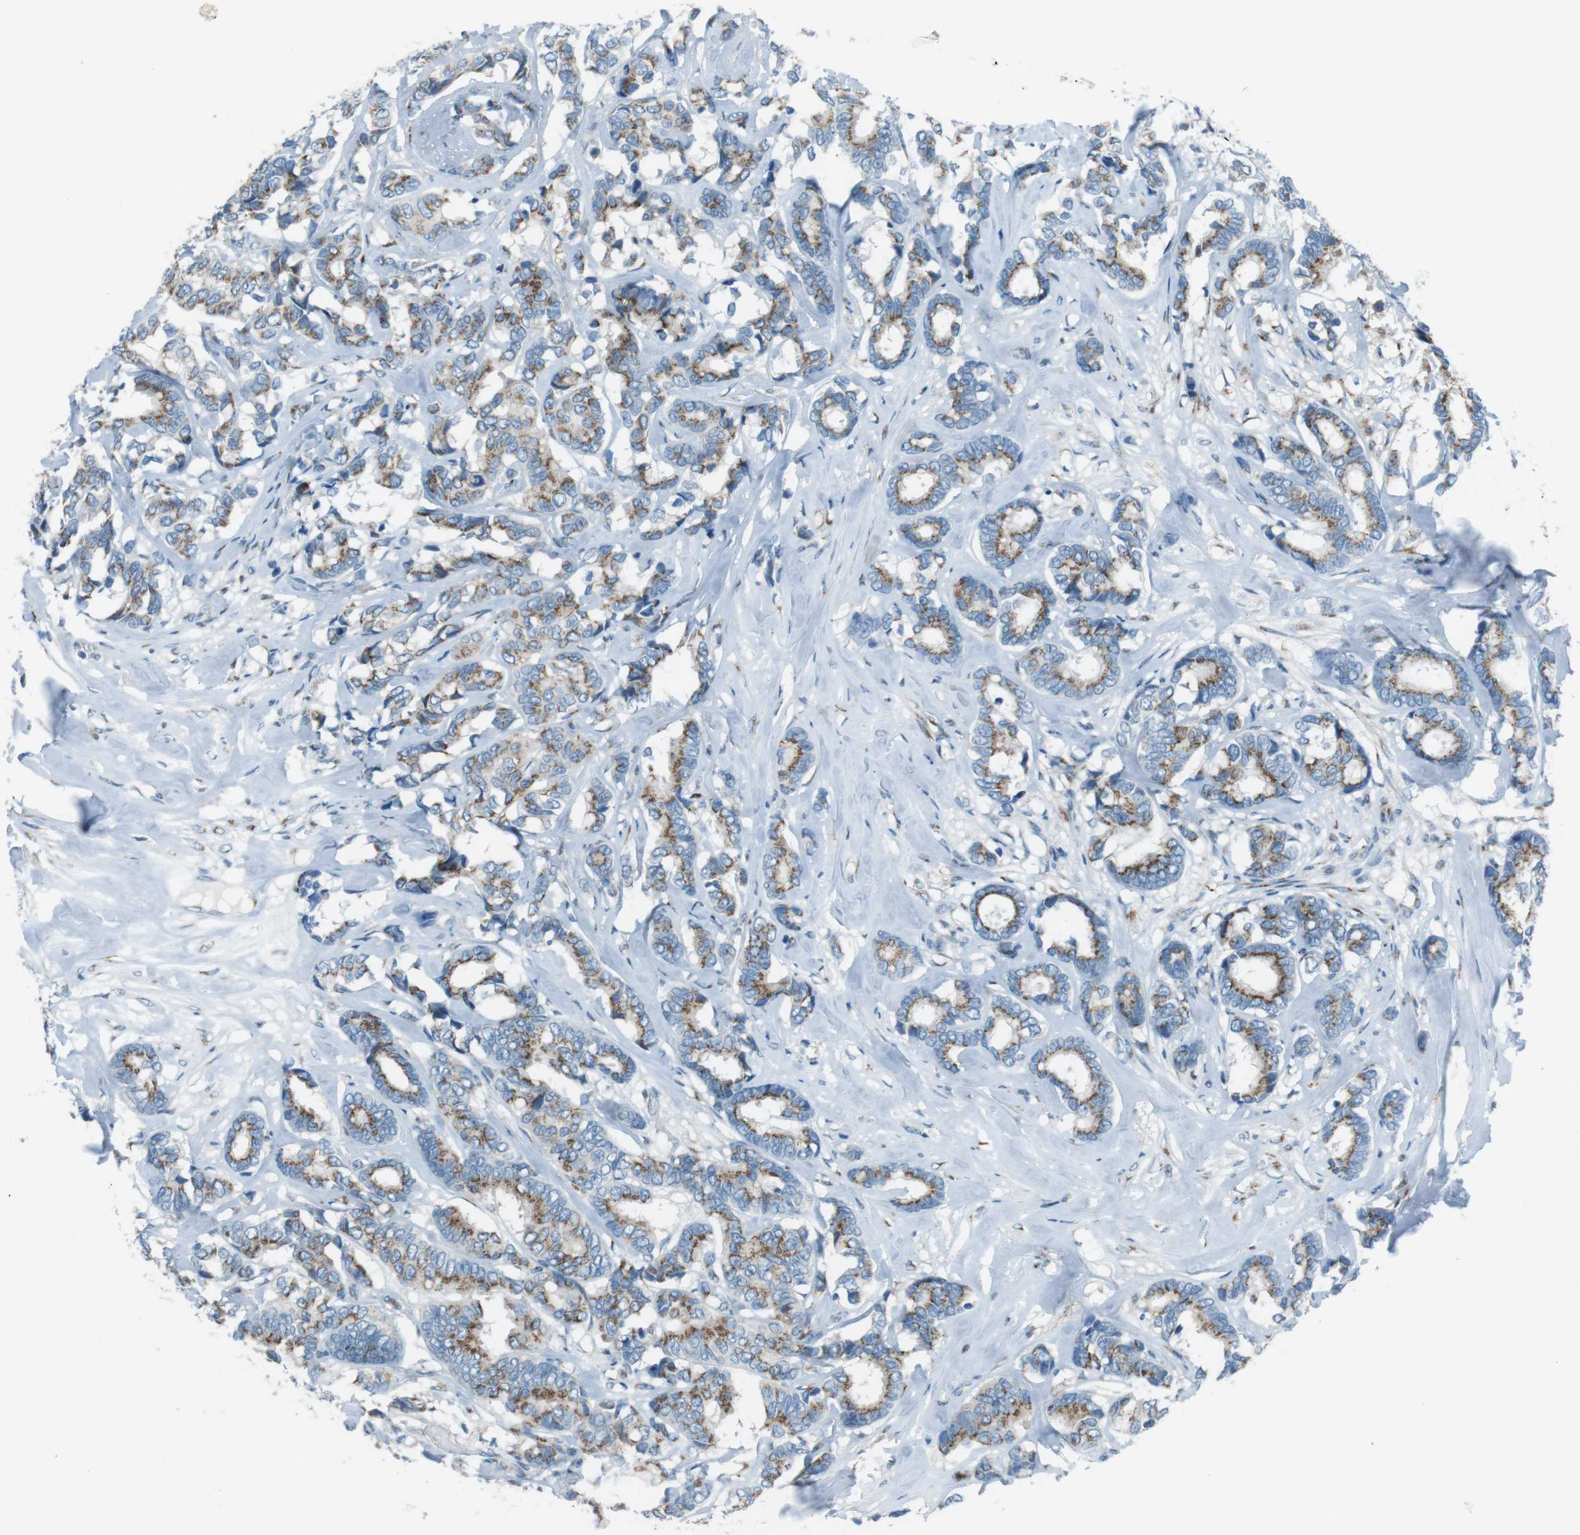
{"staining": {"intensity": "moderate", "quantity": ">75%", "location": "cytoplasmic/membranous"}, "tissue": "breast cancer", "cell_type": "Tumor cells", "image_type": "cancer", "snomed": [{"axis": "morphology", "description": "Duct carcinoma"}, {"axis": "topography", "description": "Breast"}], "caption": "Breast cancer was stained to show a protein in brown. There is medium levels of moderate cytoplasmic/membranous expression in approximately >75% of tumor cells.", "gene": "TXNDC15", "patient": {"sex": "female", "age": 87}}